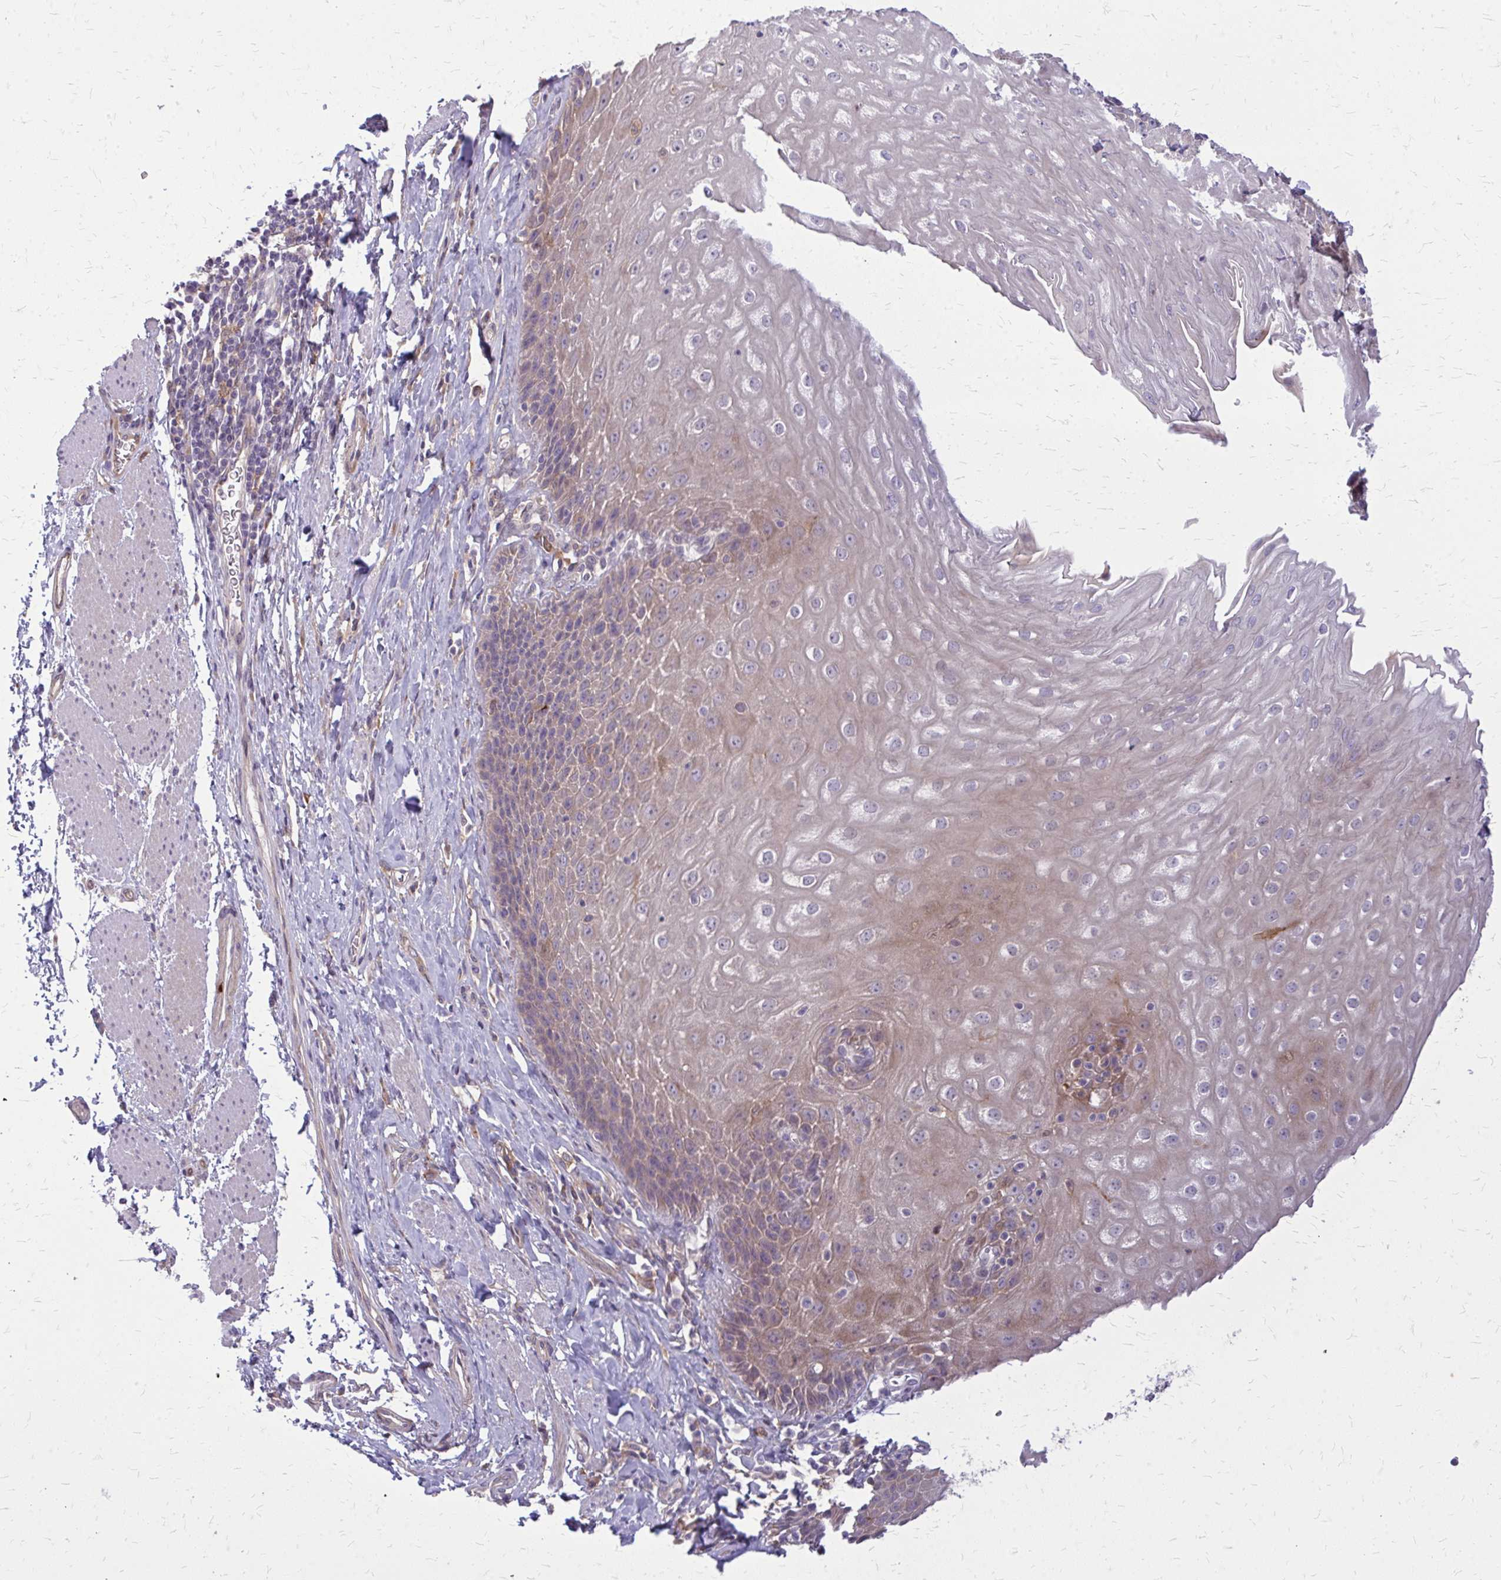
{"staining": {"intensity": "moderate", "quantity": "25%-75%", "location": "cytoplasmic/membranous"}, "tissue": "esophagus", "cell_type": "Squamous epithelial cells", "image_type": "normal", "snomed": [{"axis": "morphology", "description": "Normal tissue, NOS"}, {"axis": "topography", "description": "Esophagus"}], "caption": "Protein expression analysis of benign human esophagus reveals moderate cytoplasmic/membranous staining in approximately 25%-75% of squamous epithelial cells.", "gene": "OXNAD1", "patient": {"sex": "female", "age": 61}}